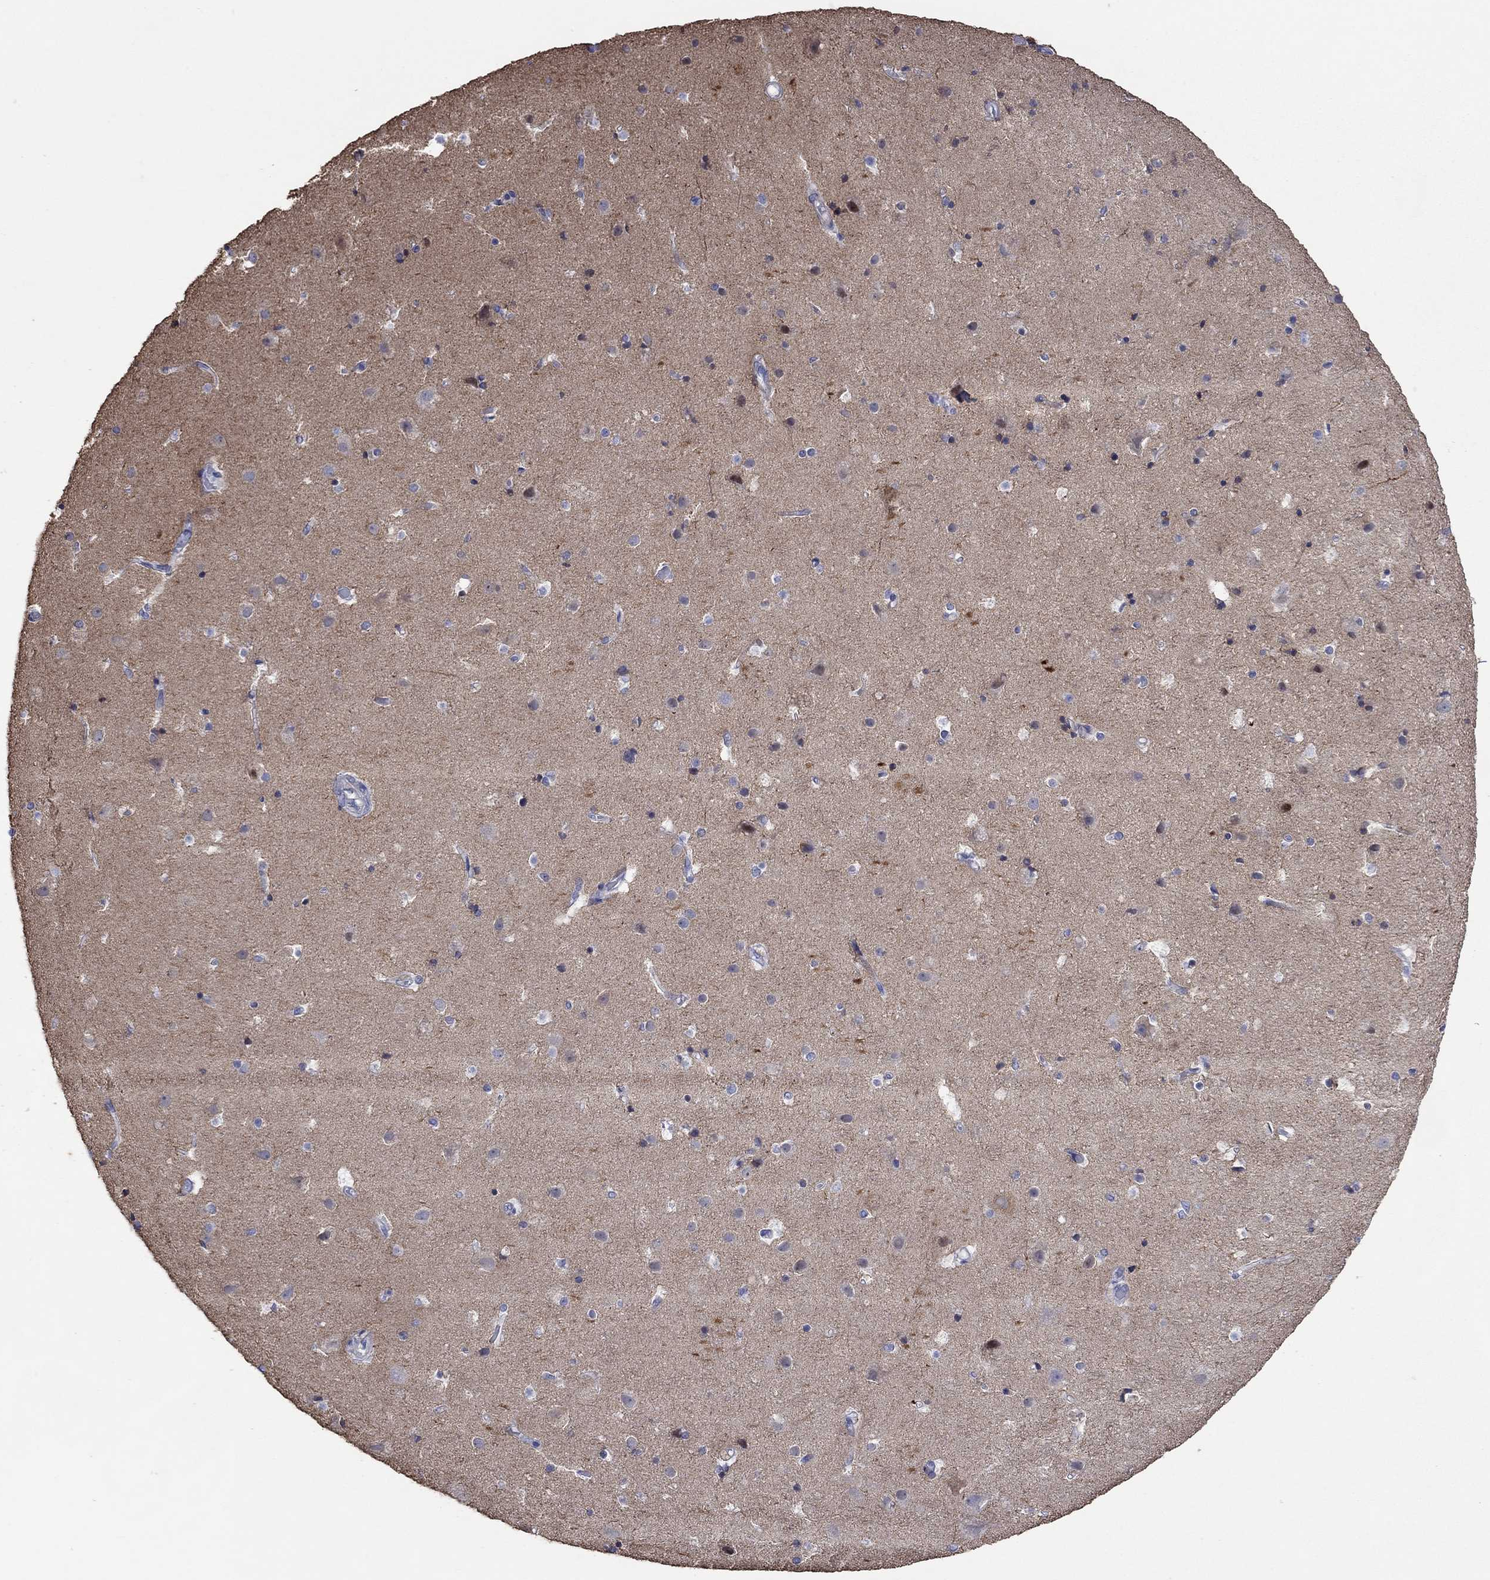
{"staining": {"intensity": "negative", "quantity": "none", "location": "none"}, "tissue": "cerebral cortex", "cell_type": "Endothelial cells", "image_type": "normal", "snomed": [{"axis": "morphology", "description": "Normal tissue, NOS"}, {"axis": "topography", "description": "Cerebral cortex"}], "caption": "Immunohistochemistry of unremarkable cerebral cortex demonstrates no positivity in endothelial cells. (Immunohistochemistry (ihc), brightfield microscopy, high magnification).", "gene": "TPRN", "patient": {"sex": "female", "age": 52}}